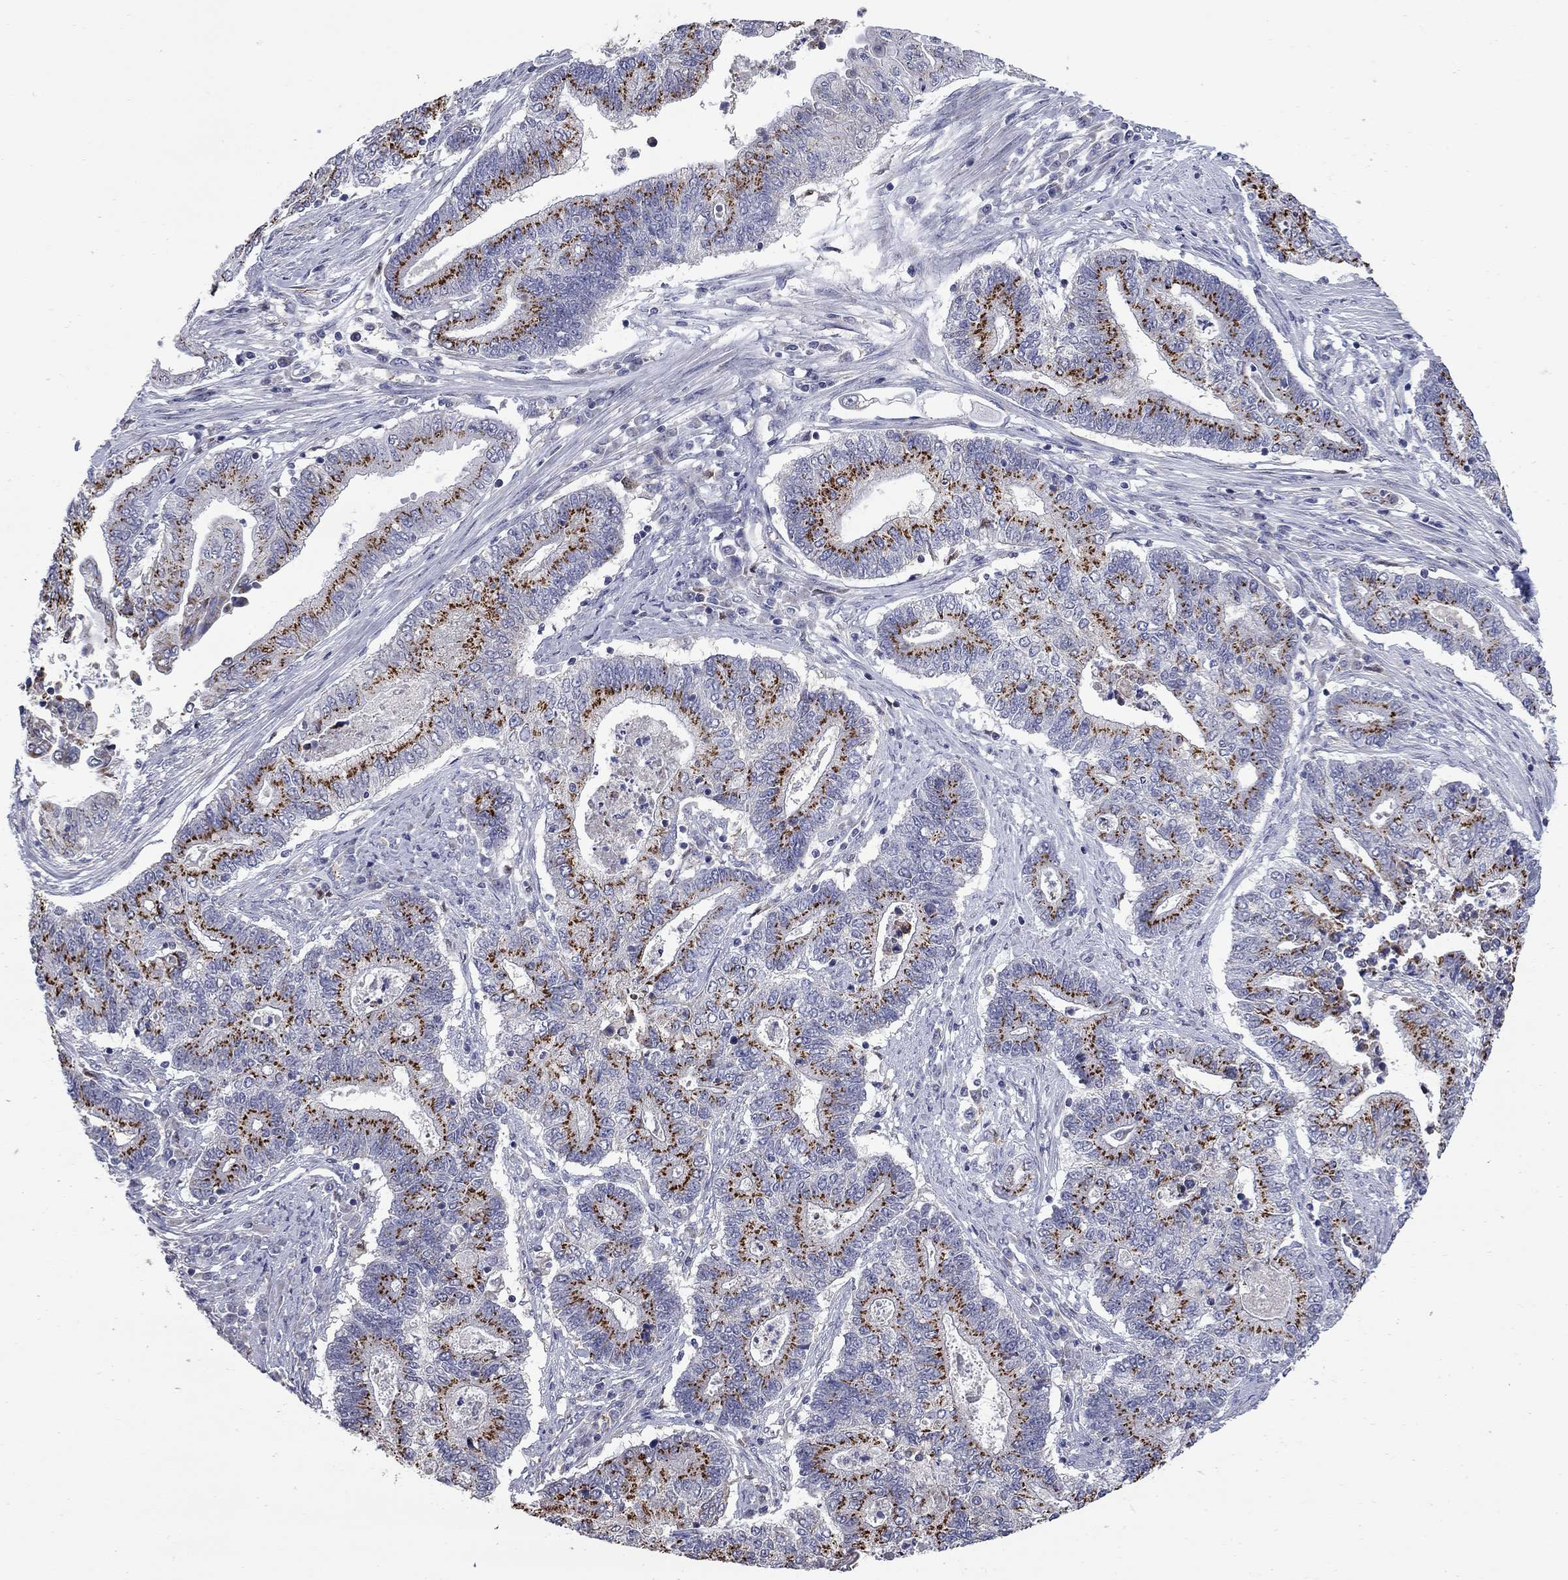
{"staining": {"intensity": "strong", "quantity": ">75%", "location": "cytoplasmic/membranous"}, "tissue": "endometrial cancer", "cell_type": "Tumor cells", "image_type": "cancer", "snomed": [{"axis": "morphology", "description": "Adenocarcinoma, NOS"}, {"axis": "topography", "description": "Uterus"}, {"axis": "topography", "description": "Endometrium"}], "caption": "Brown immunohistochemical staining in adenocarcinoma (endometrial) shows strong cytoplasmic/membranous positivity in about >75% of tumor cells.", "gene": "HTR4", "patient": {"sex": "female", "age": 54}}